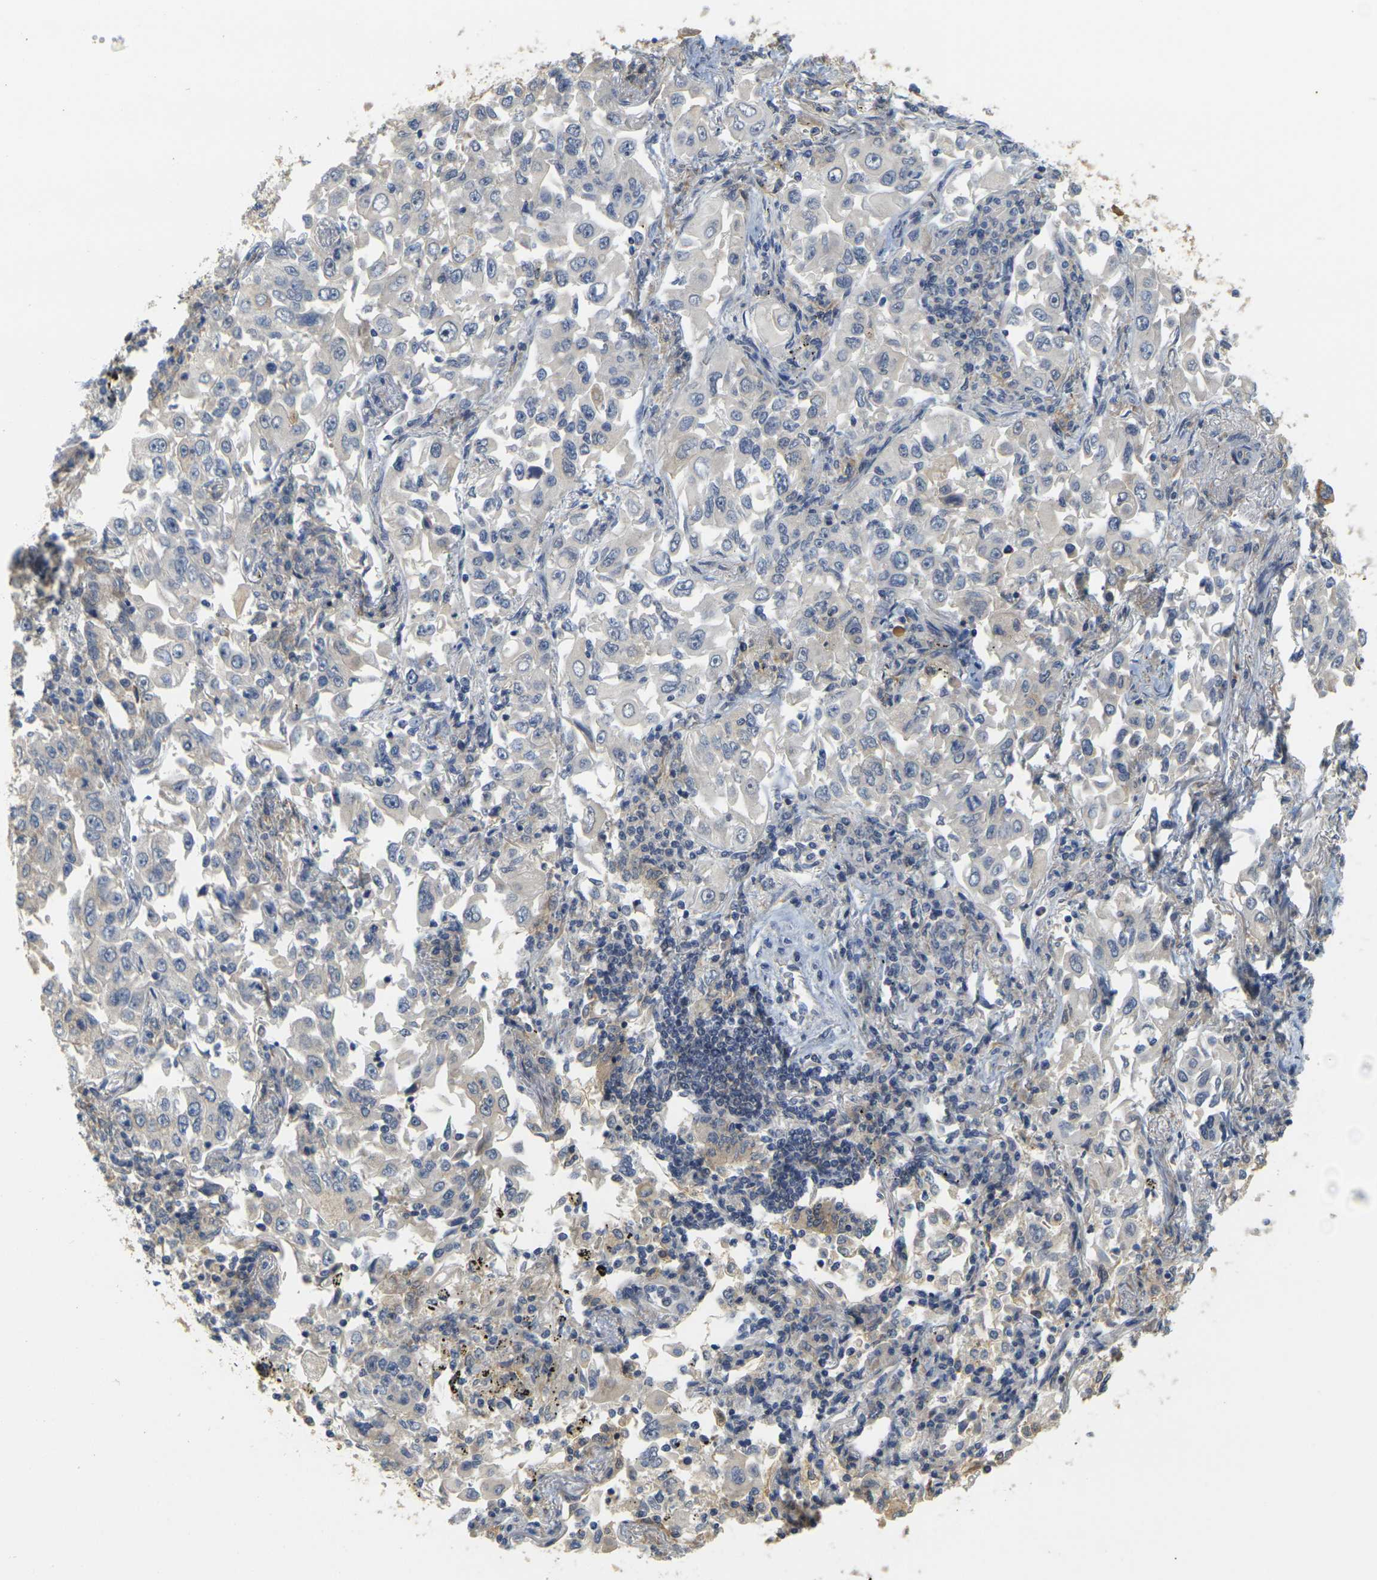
{"staining": {"intensity": "negative", "quantity": "none", "location": "none"}, "tissue": "lung cancer", "cell_type": "Tumor cells", "image_type": "cancer", "snomed": [{"axis": "morphology", "description": "Adenocarcinoma, NOS"}, {"axis": "topography", "description": "Lung"}], "caption": "A high-resolution photomicrograph shows IHC staining of lung cancer (adenocarcinoma), which exhibits no significant staining in tumor cells.", "gene": "GDAP1", "patient": {"sex": "male", "age": 84}}